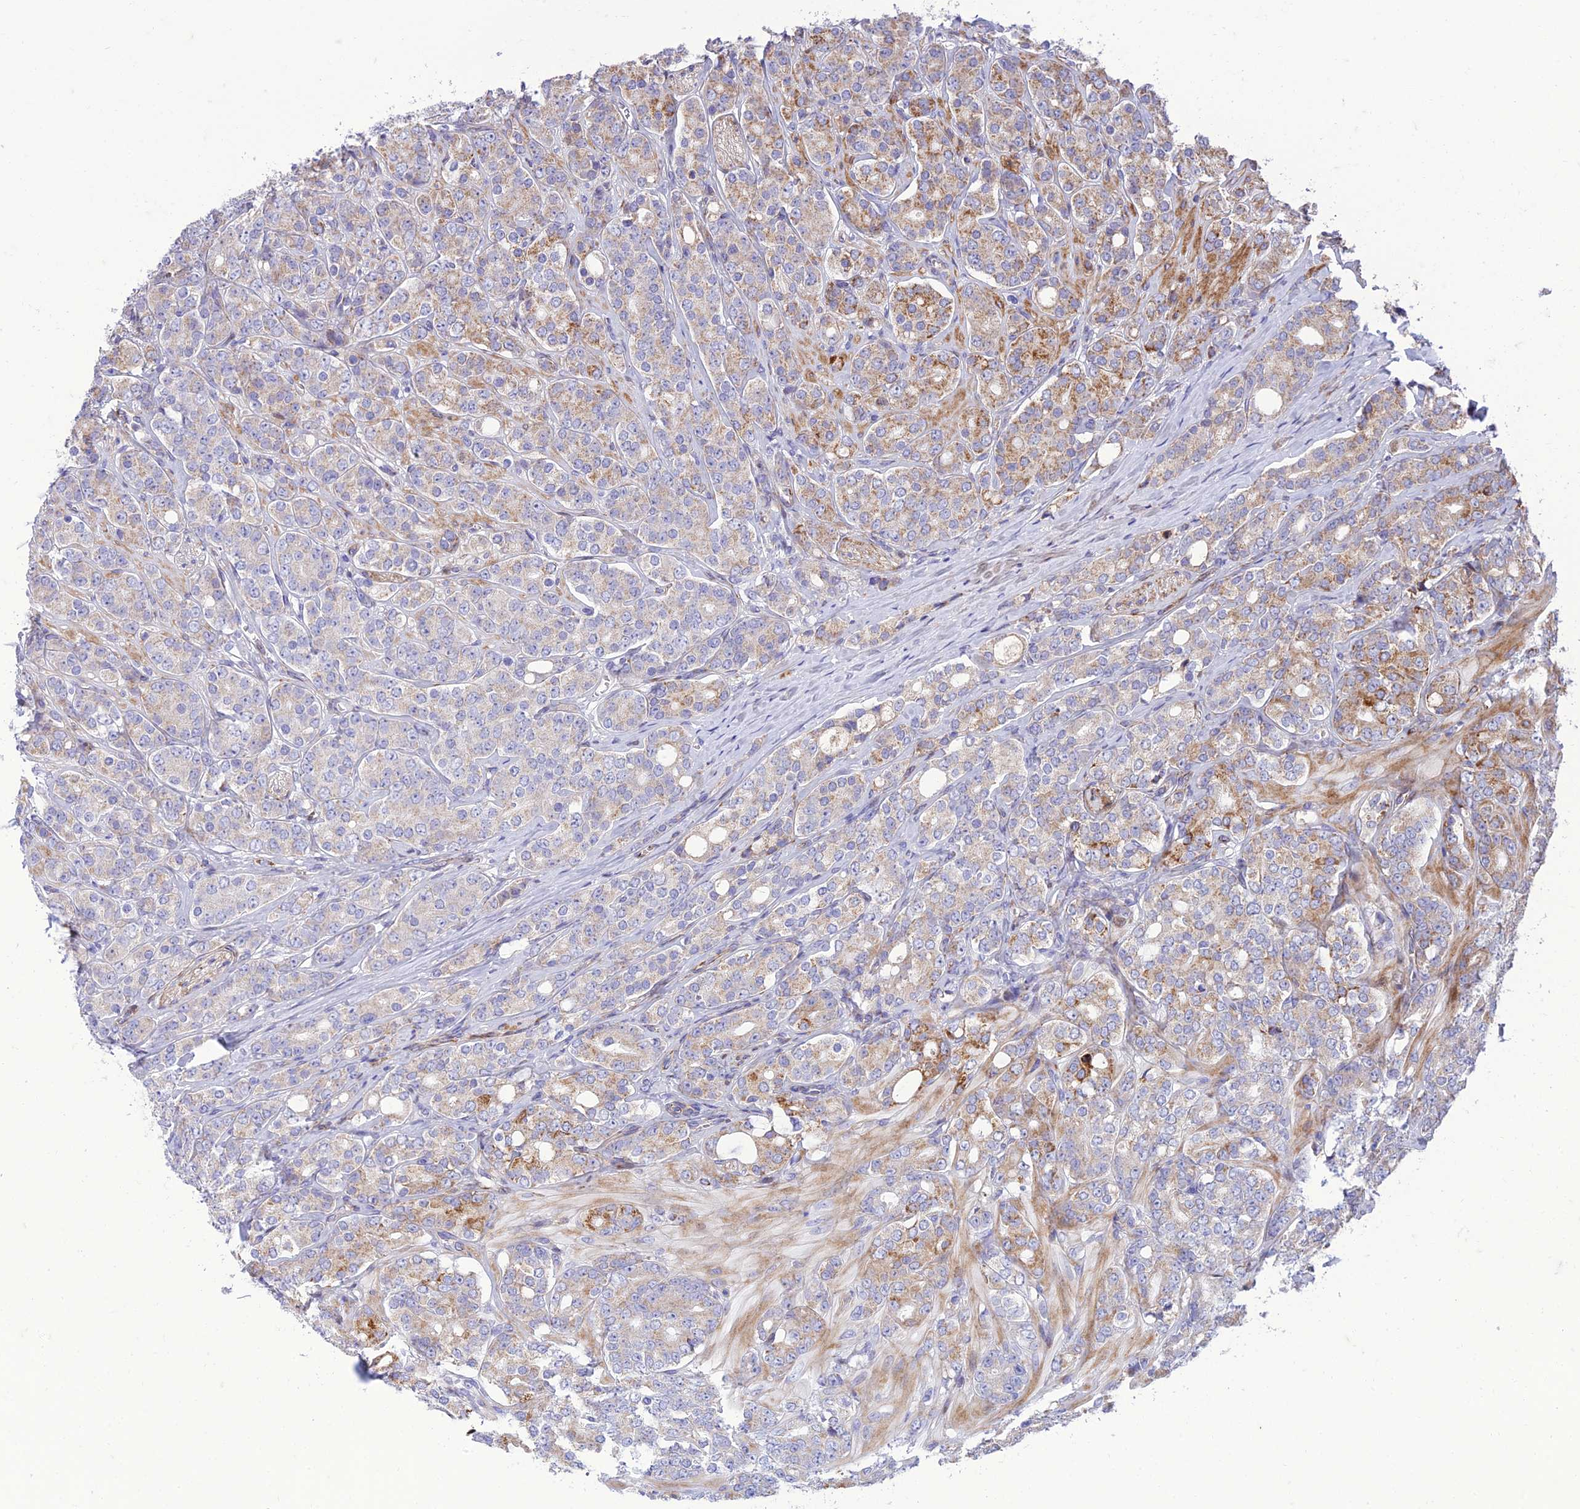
{"staining": {"intensity": "moderate", "quantity": "25%-75%", "location": "cytoplasmic/membranous"}, "tissue": "prostate cancer", "cell_type": "Tumor cells", "image_type": "cancer", "snomed": [{"axis": "morphology", "description": "Adenocarcinoma, High grade"}, {"axis": "topography", "description": "Prostate"}], "caption": "DAB immunohistochemical staining of prostate high-grade adenocarcinoma demonstrates moderate cytoplasmic/membranous protein positivity in approximately 25%-75% of tumor cells.", "gene": "SEL1L3", "patient": {"sex": "male", "age": 62}}